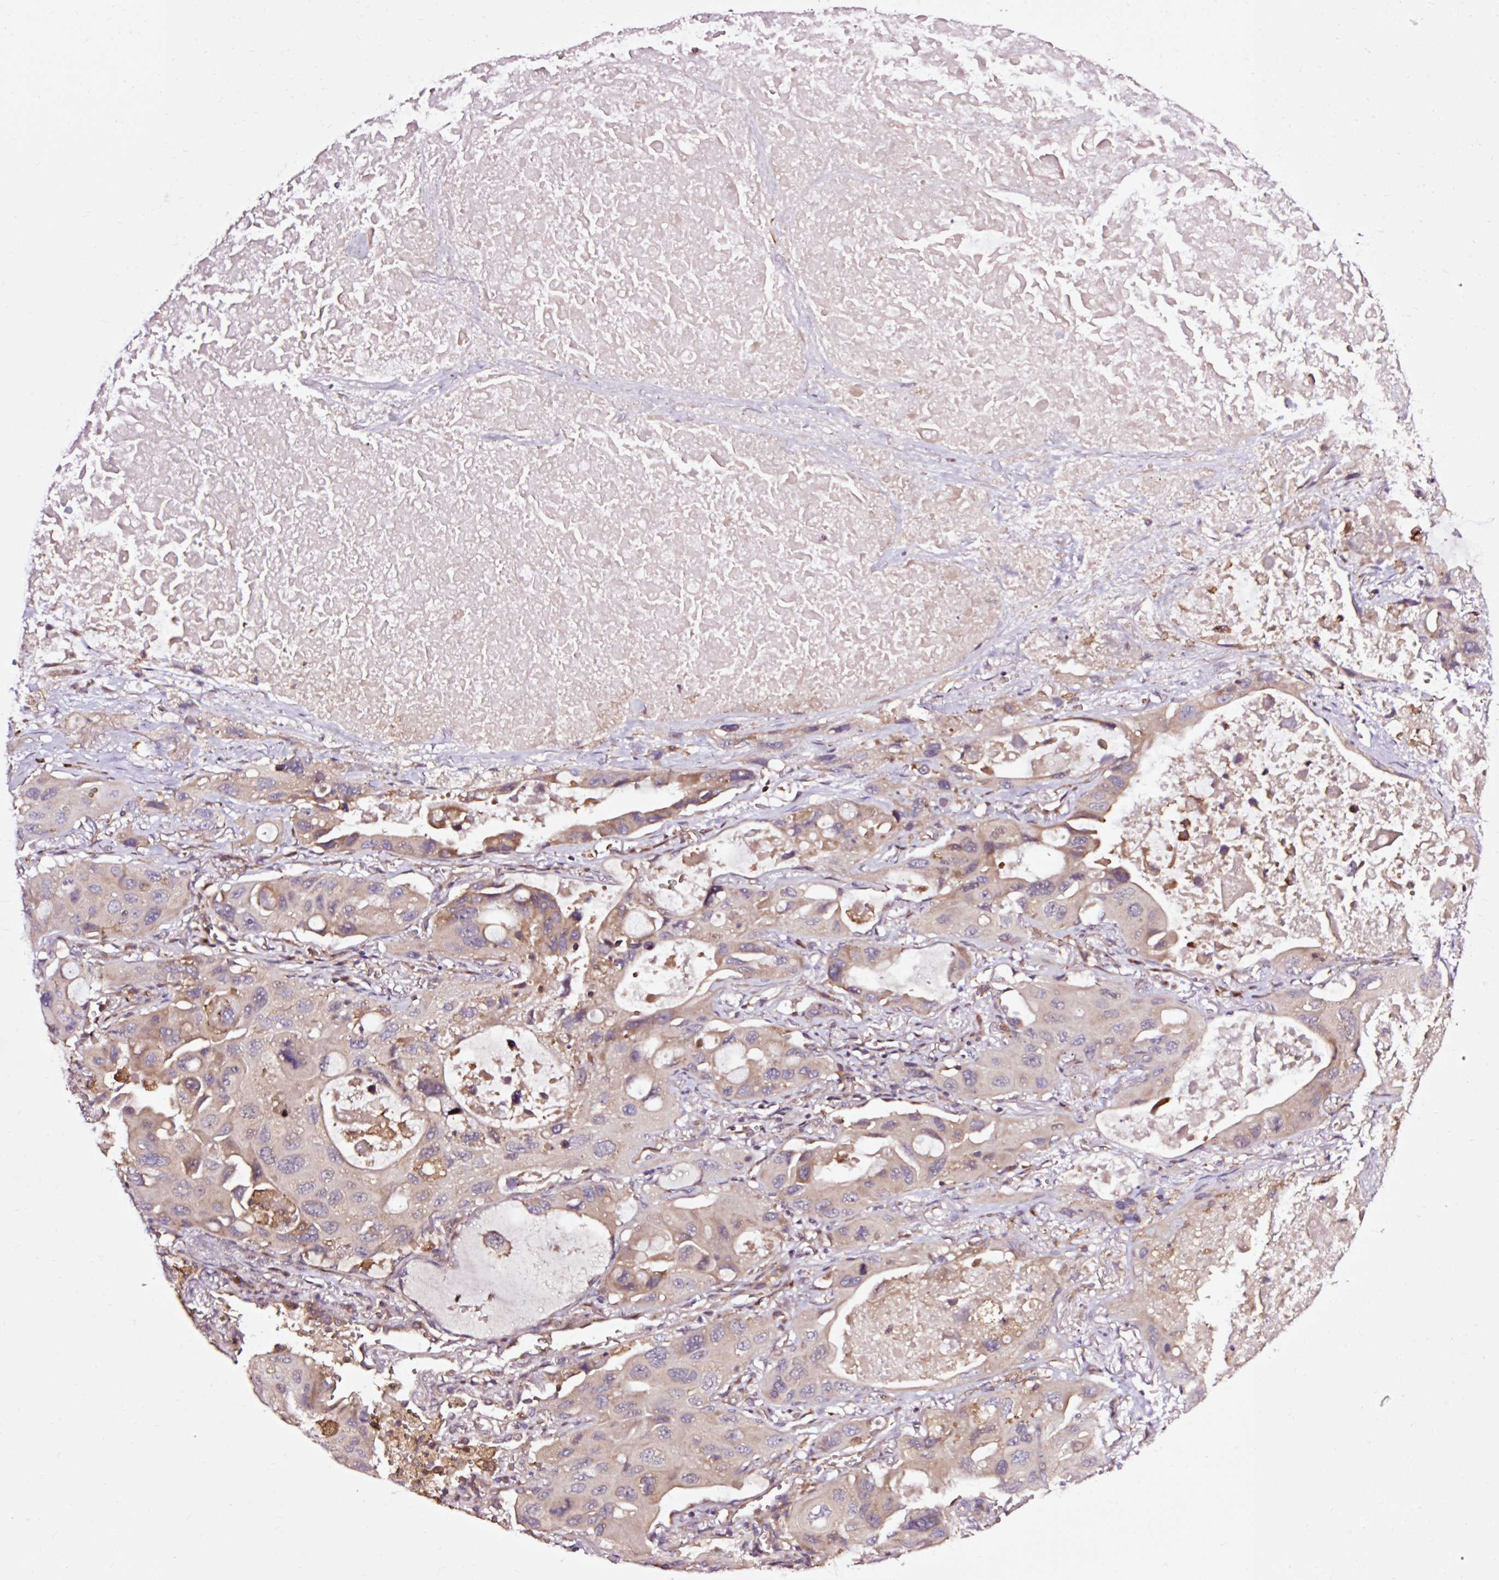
{"staining": {"intensity": "weak", "quantity": "25%-75%", "location": "cytoplasmic/membranous"}, "tissue": "lung cancer", "cell_type": "Tumor cells", "image_type": "cancer", "snomed": [{"axis": "morphology", "description": "Squamous cell carcinoma, NOS"}, {"axis": "topography", "description": "Lung"}], "caption": "High-magnification brightfield microscopy of lung cancer stained with DAB (brown) and counterstained with hematoxylin (blue). tumor cells exhibit weak cytoplasmic/membranous staining is present in about25%-75% of cells. The staining was performed using DAB, with brown indicating positive protein expression. Nuclei are stained blue with hematoxylin.", "gene": "NAPA", "patient": {"sex": "female", "age": 73}}